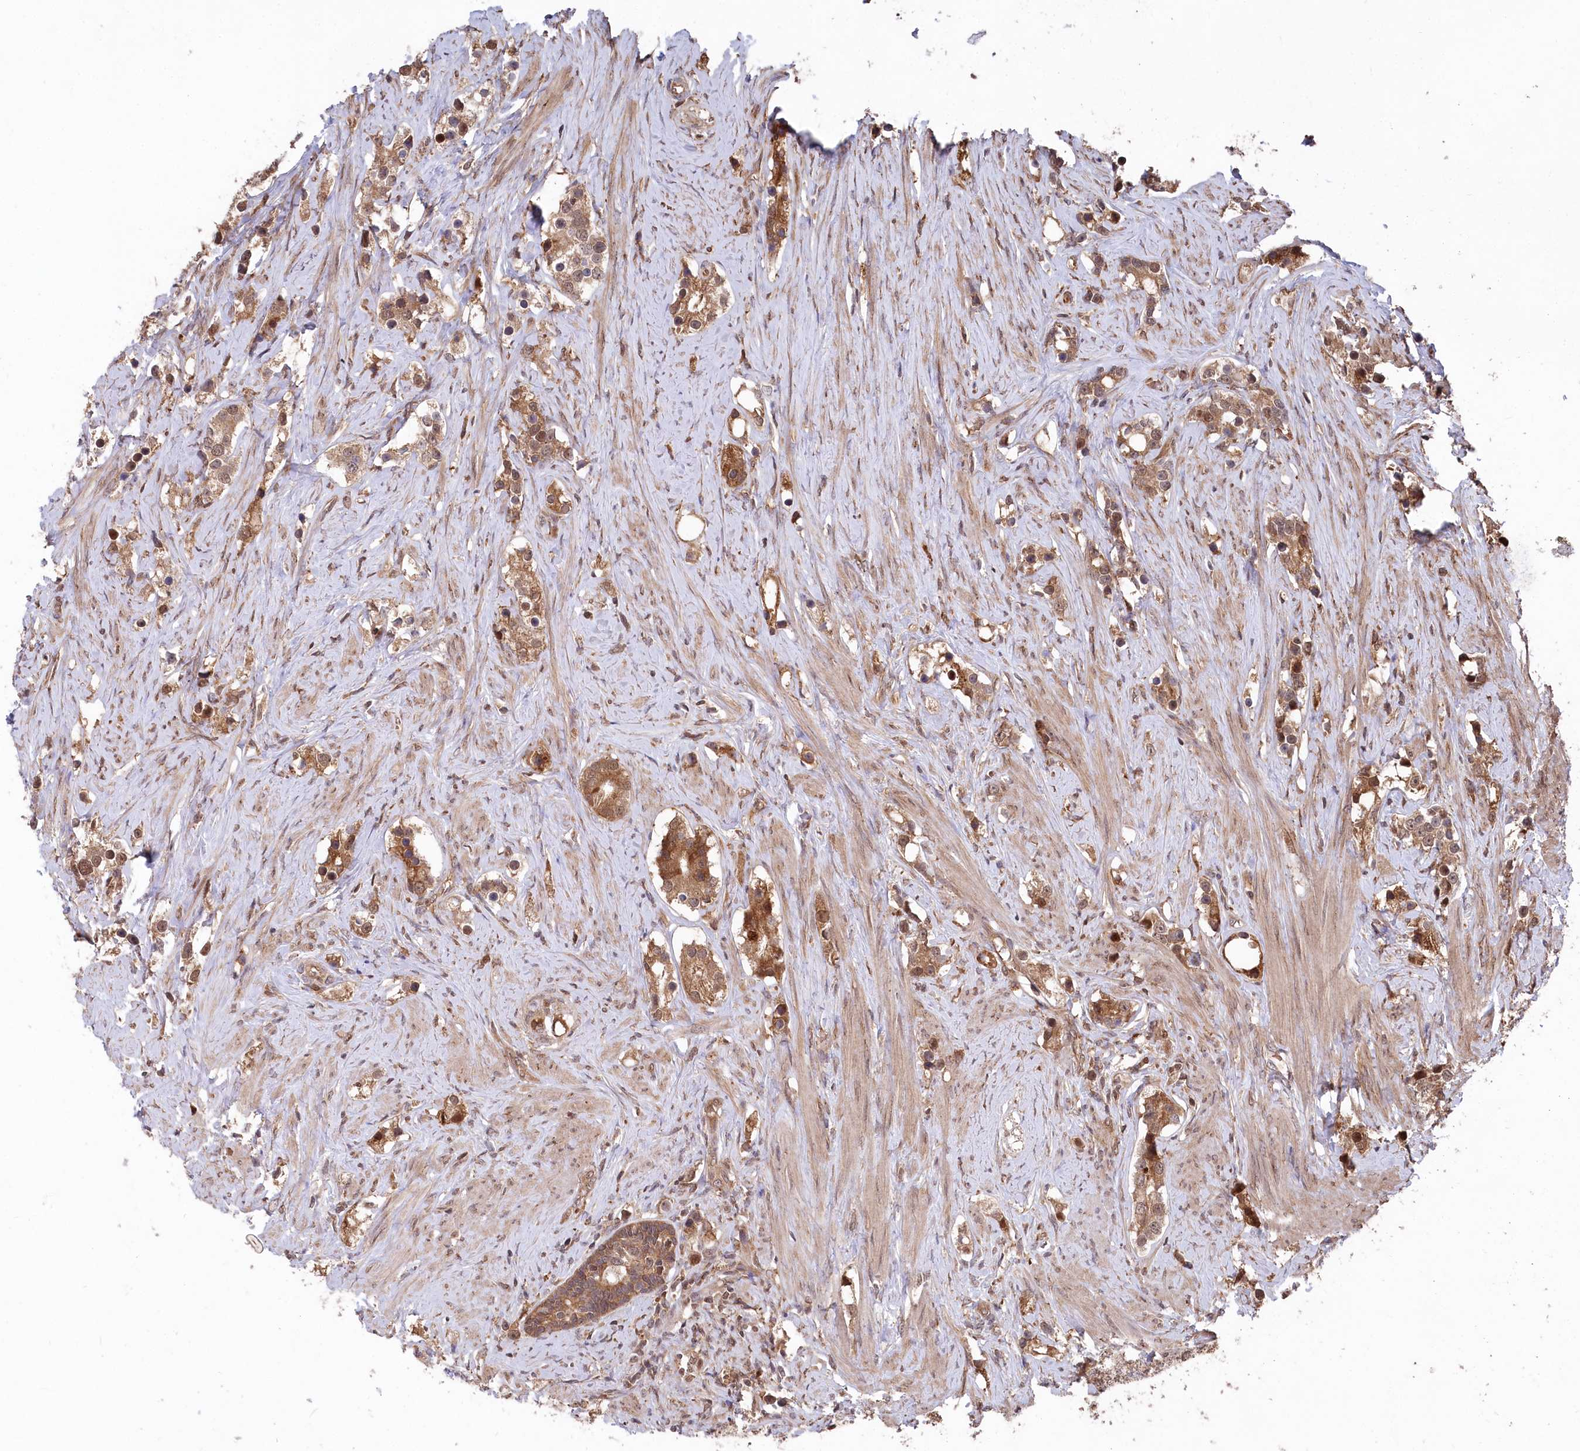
{"staining": {"intensity": "moderate", "quantity": ">75%", "location": "cytoplasmic/membranous,nuclear"}, "tissue": "prostate cancer", "cell_type": "Tumor cells", "image_type": "cancer", "snomed": [{"axis": "morphology", "description": "Adenocarcinoma, High grade"}, {"axis": "topography", "description": "Prostate"}], "caption": "IHC of human high-grade adenocarcinoma (prostate) shows medium levels of moderate cytoplasmic/membranous and nuclear positivity in about >75% of tumor cells.", "gene": "PSMA1", "patient": {"sex": "male", "age": 63}}